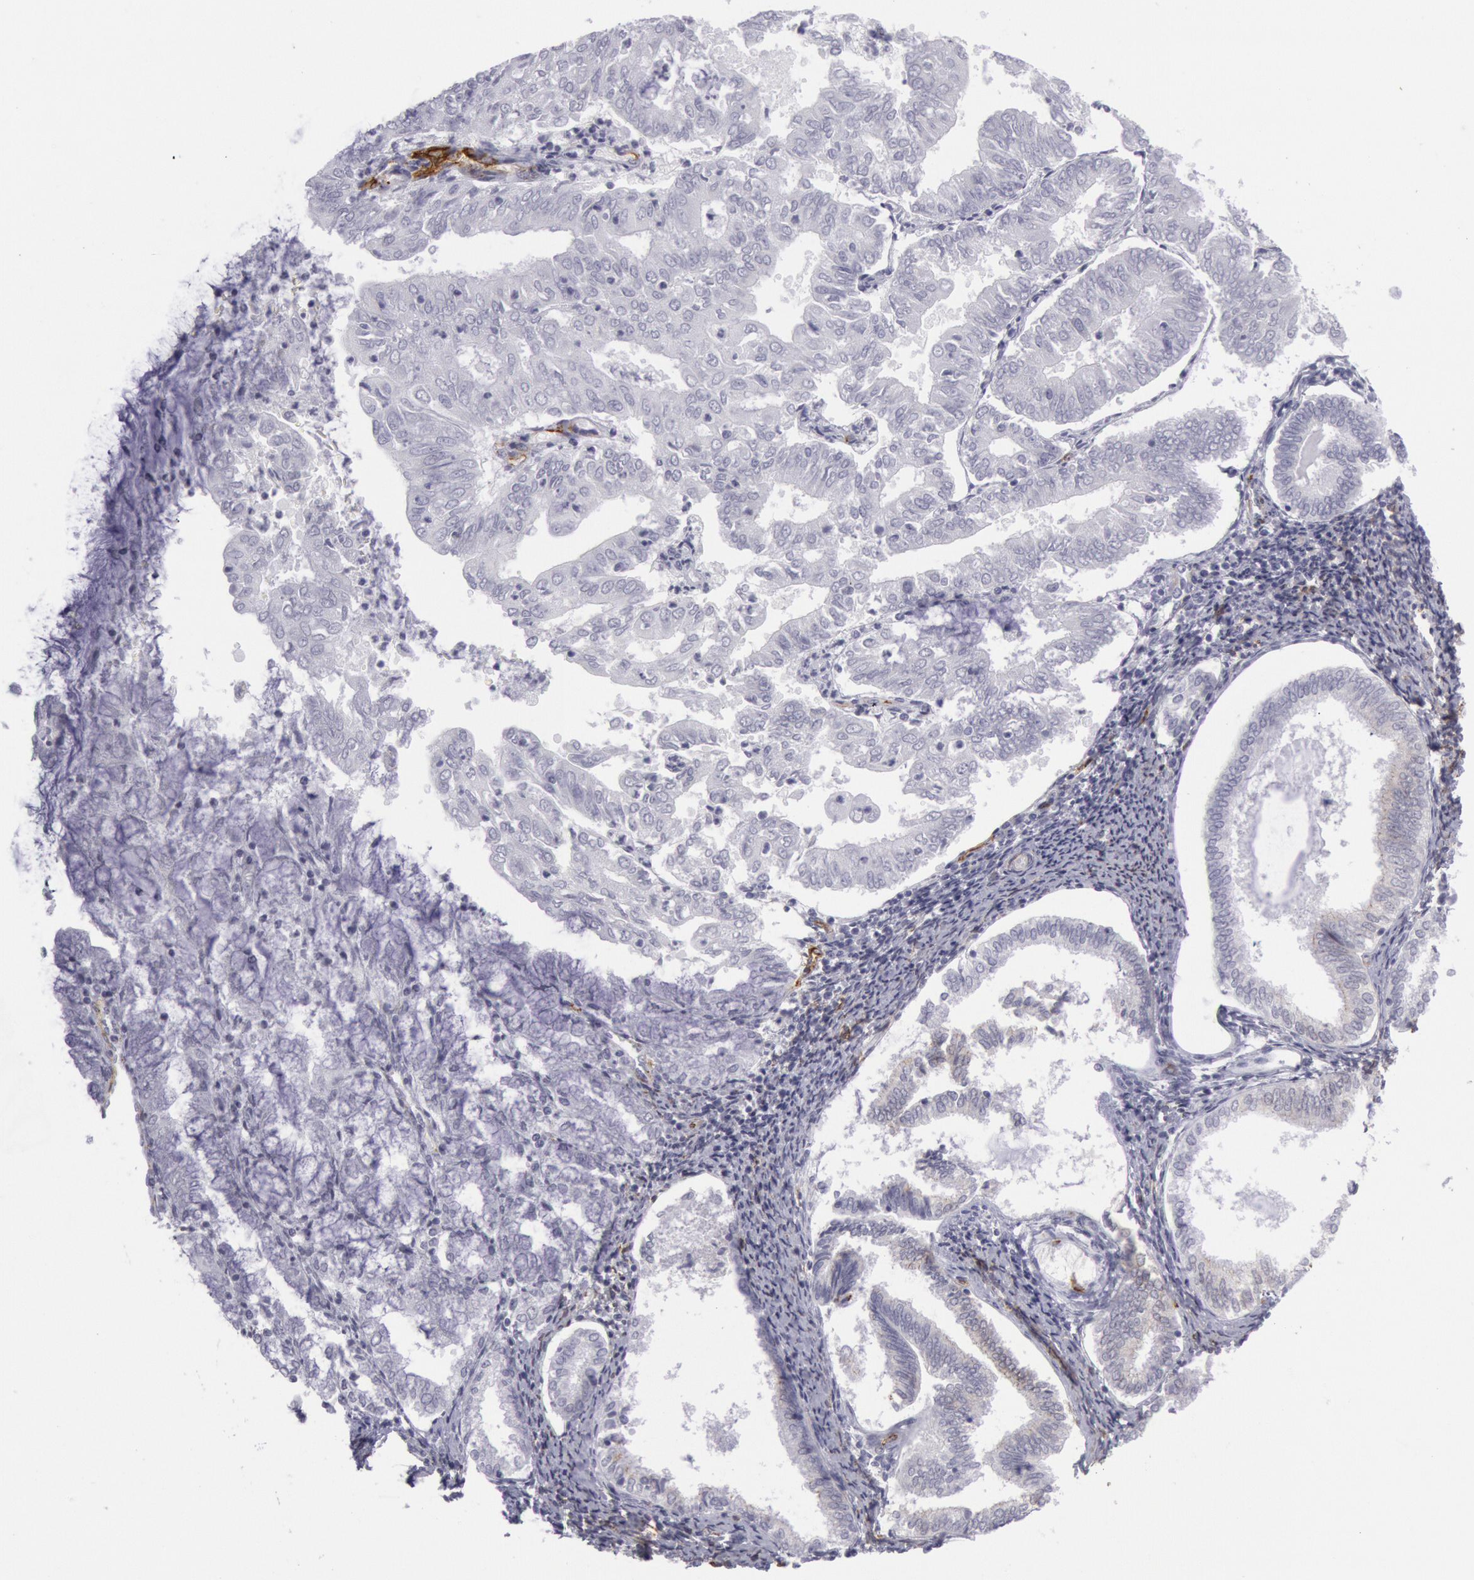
{"staining": {"intensity": "negative", "quantity": "none", "location": "none"}, "tissue": "endometrial cancer", "cell_type": "Tumor cells", "image_type": "cancer", "snomed": [{"axis": "morphology", "description": "Adenocarcinoma, NOS"}, {"axis": "topography", "description": "Endometrium"}], "caption": "A micrograph of endometrial cancer (adenocarcinoma) stained for a protein demonstrates no brown staining in tumor cells.", "gene": "CDH13", "patient": {"sex": "female", "age": 79}}